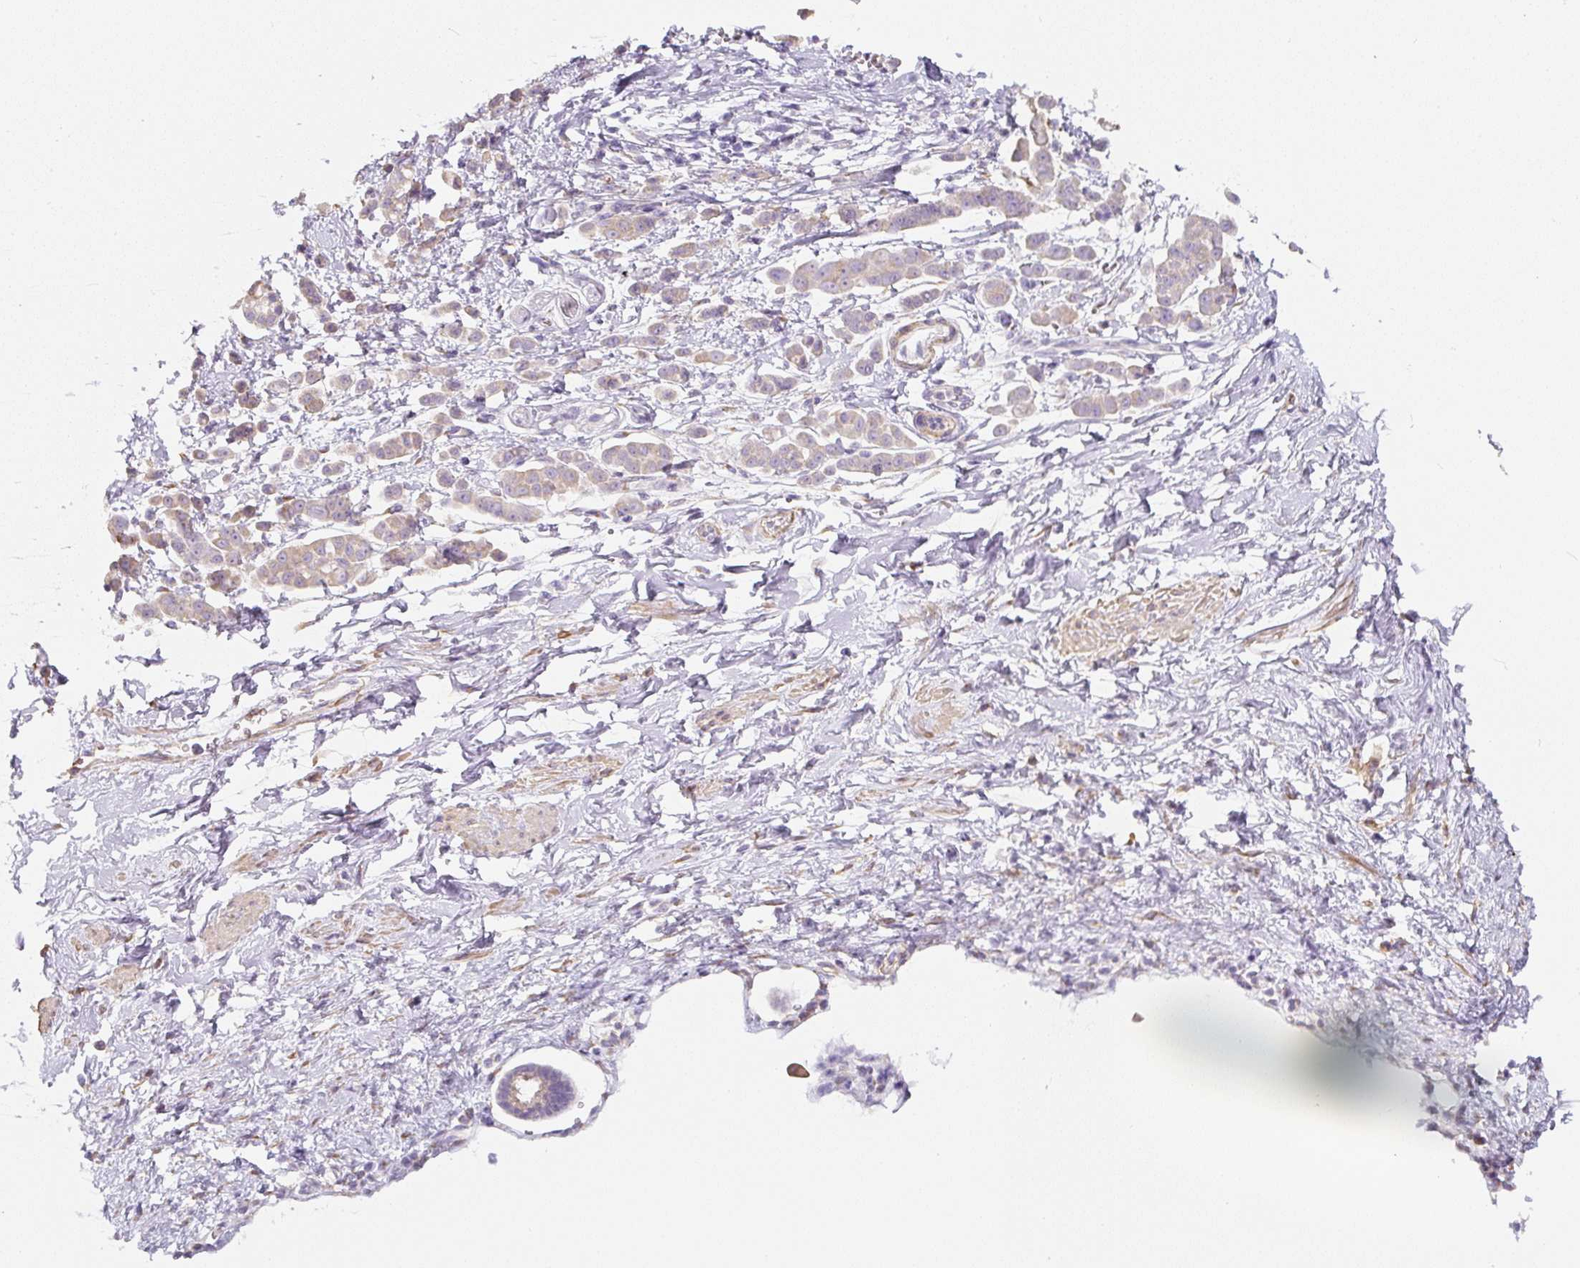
{"staining": {"intensity": "weak", "quantity": ">75%", "location": "cytoplasmic/membranous"}, "tissue": "pancreatic cancer", "cell_type": "Tumor cells", "image_type": "cancer", "snomed": [{"axis": "morphology", "description": "Normal tissue, NOS"}, {"axis": "morphology", "description": "Adenocarcinoma, NOS"}, {"axis": "topography", "description": "Pancreas"}], "caption": "Protein staining of pancreatic adenocarcinoma tissue displays weak cytoplasmic/membranous expression in approximately >75% of tumor cells. (DAB (3,3'-diaminobenzidine) IHC, brown staining for protein, blue staining for nuclei).", "gene": "PWWP3B", "patient": {"sex": "female", "age": 64}}